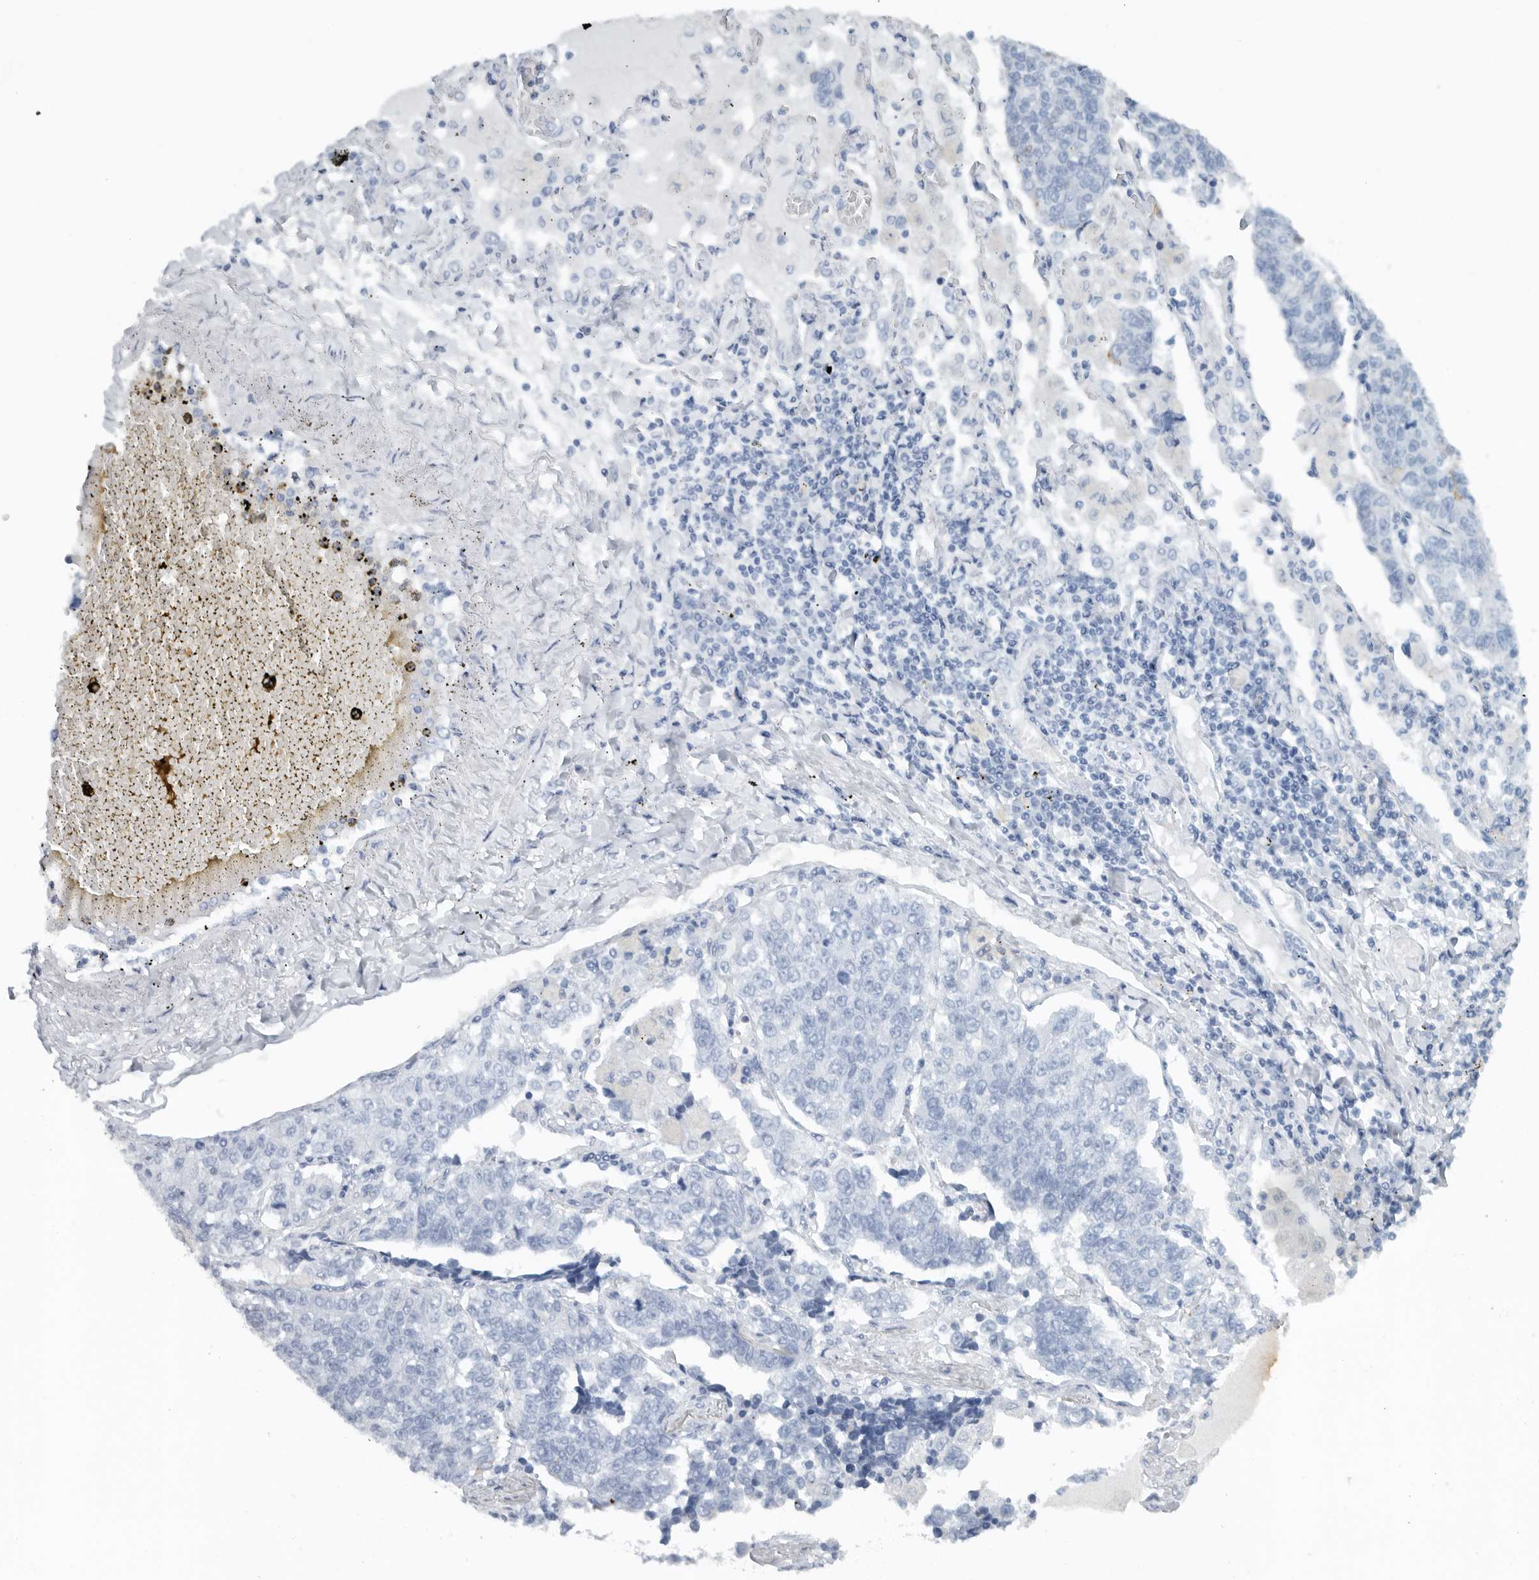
{"staining": {"intensity": "negative", "quantity": "none", "location": "none"}, "tissue": "lung cancer", "cell_type": "Tumor cells", "image_type": "cancer", "snomed": [{"axis": "morphology", "description": "Adenocarcinoma, NOS"}, {"axis": "topography", "description": "Lung"}], "caption": "An immunohistochemistry (IHC) photomicrograph of adenocarcinoma (lung) is shown. There is no staining in tumor cells of adenocarcinoma (lung).", "gene": "PAM", "patient": {"sex": "male", "age": 49}}